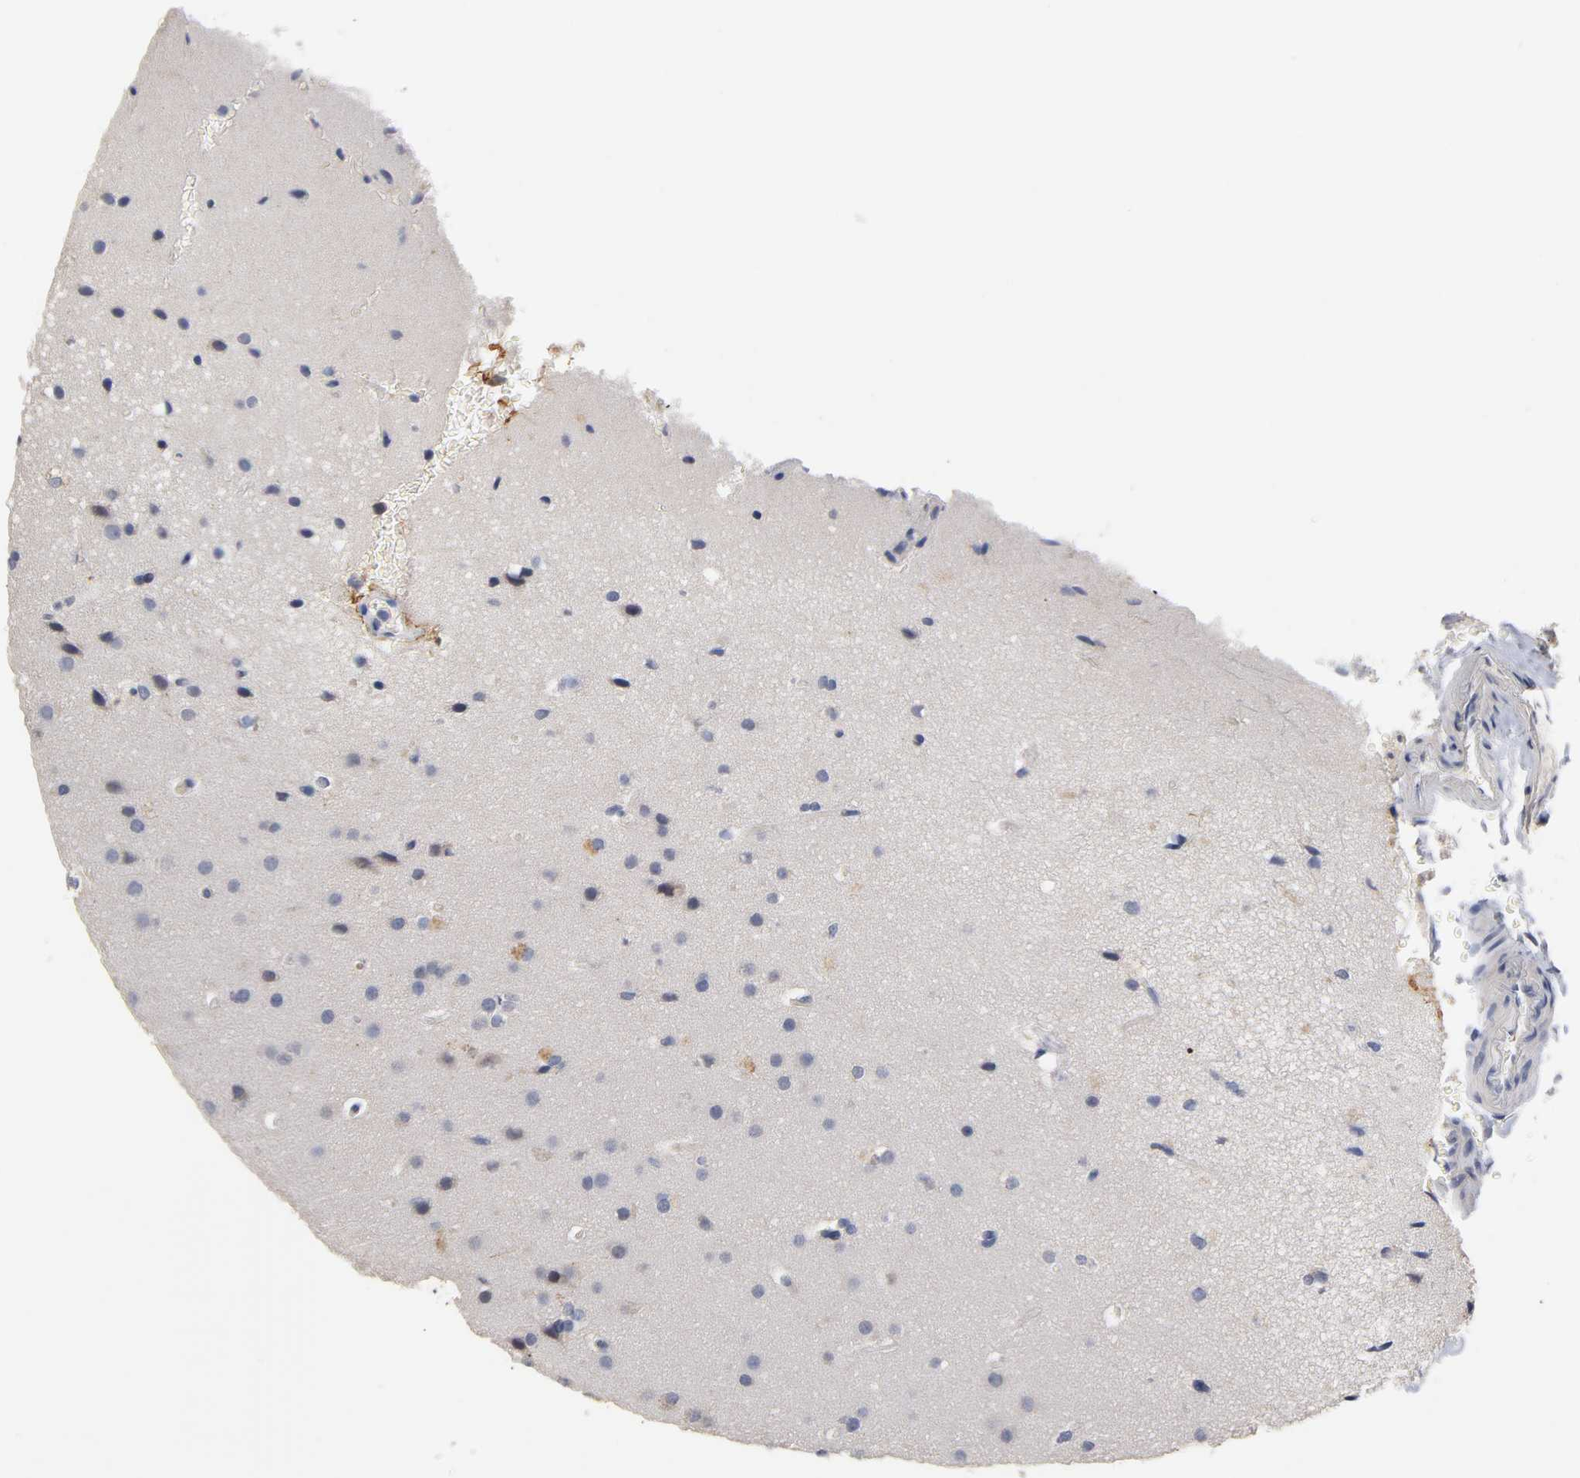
{"staining": {"intensity": "negative", "quantity": "none", "location": "none"}, "tissue": "glioma", "cell_type": "Tumor cells", "image_type": "cancer", "snomed": [{"axis": "morphology", "description": "Glioma, malignant, Low grade"}, {"axis": "topography", "description": "Cerebral cortex"}], "caption": "High magnification brightfield microscopy of malignant low-grade glioma stained with DAB (brown) and counterstained with hematoxylin (blue): tumor cells show no significant positivity.", "gene": "OVOL1", "patient": {"sex": "female", "age": 47}}